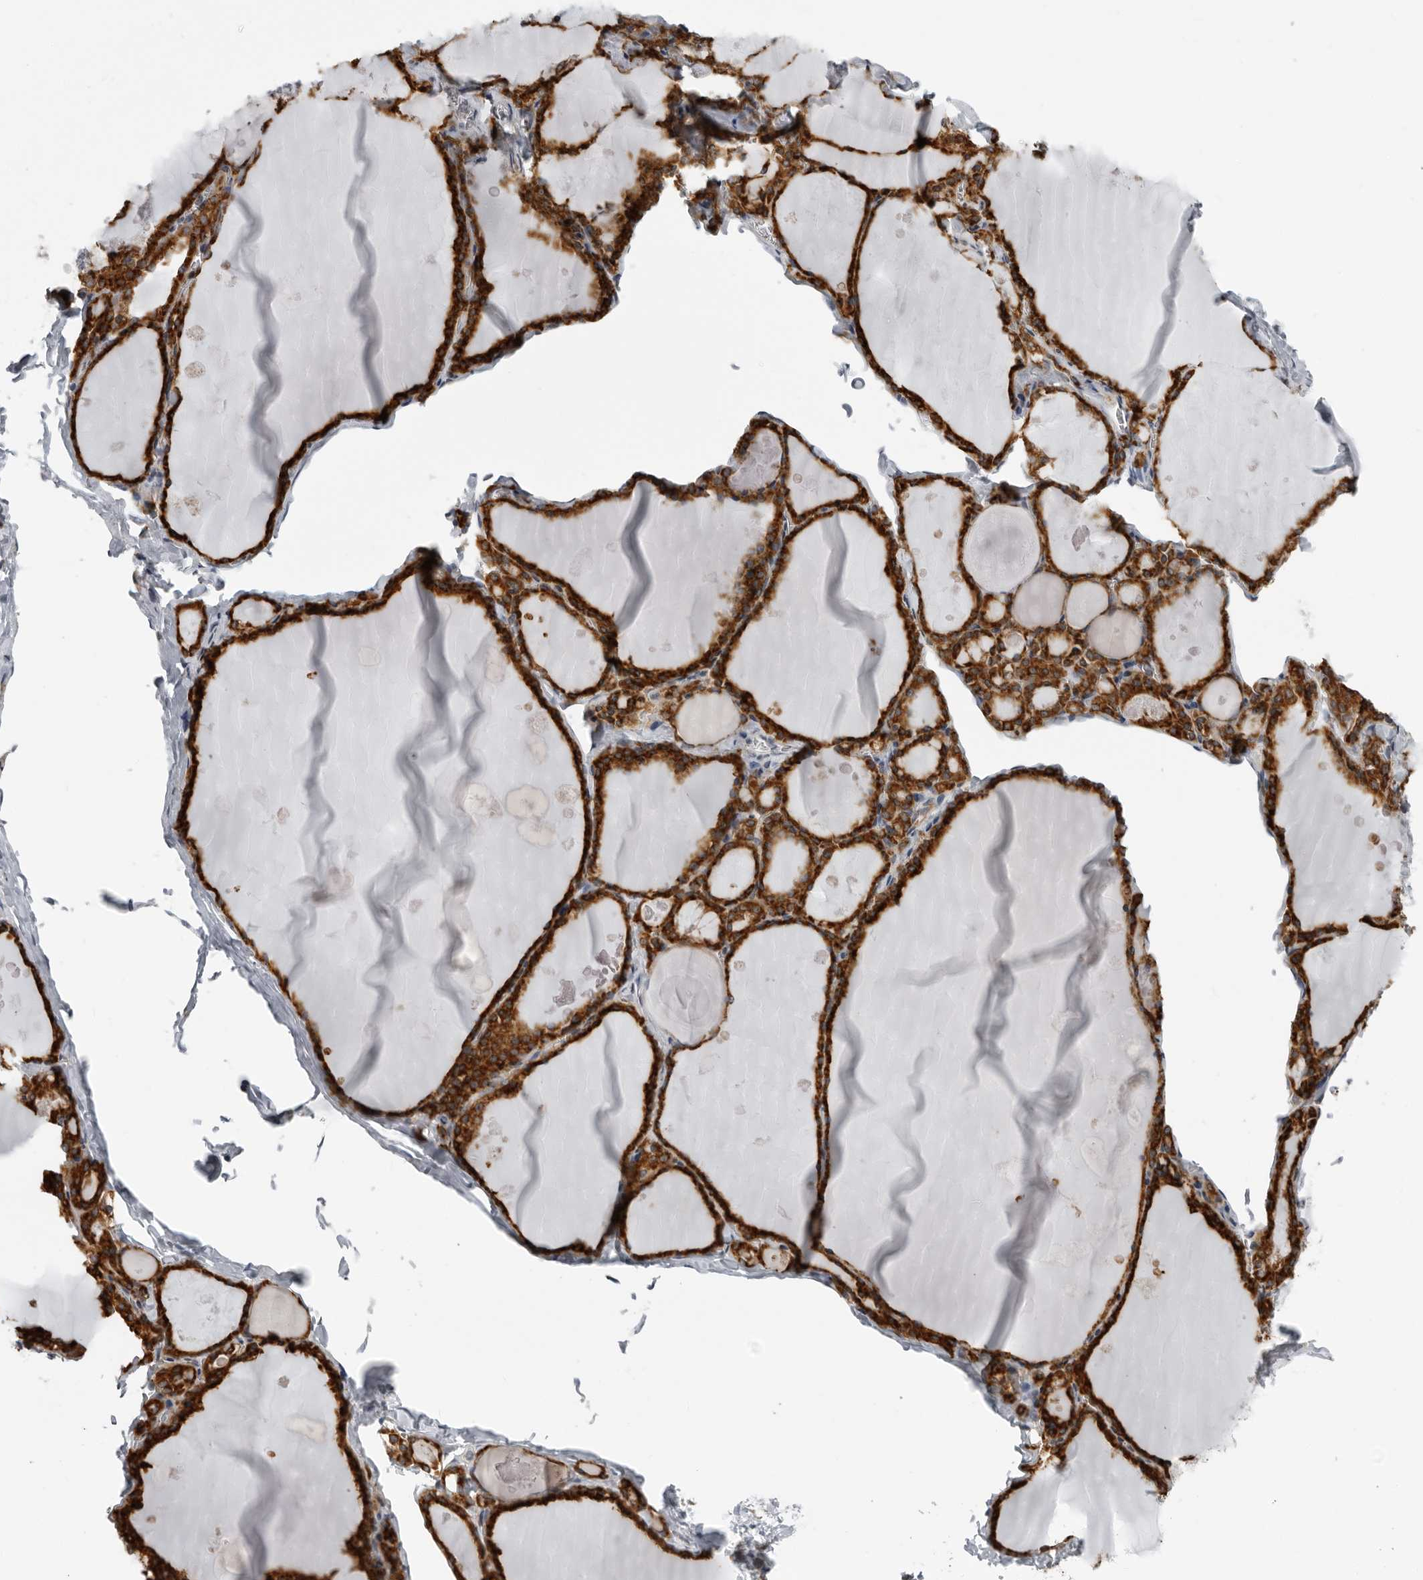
{"staining": {"intensity": "strong", "quantity": ">75%", "location": "cytoplasmic/membranous"}, "tissue": "thyroid gland", "cell_type": "Glandular cells", "image_type": "normal", "snomed": [{"axis": "morphology", "description": "Normal tissue, NOS"}, {"axis": "topography", "description": "Thyroid gland"}], "caption": "The image exhibits staining of normal thyroid gland, revealing strong cytoplasmic/membranous protein positivity (brown color) within glandular cells. The protein is shown in brown color, while the nuclei are stained blue.", "gene": "ALPK2", "patient": {"sex": "male", "age": 56}}